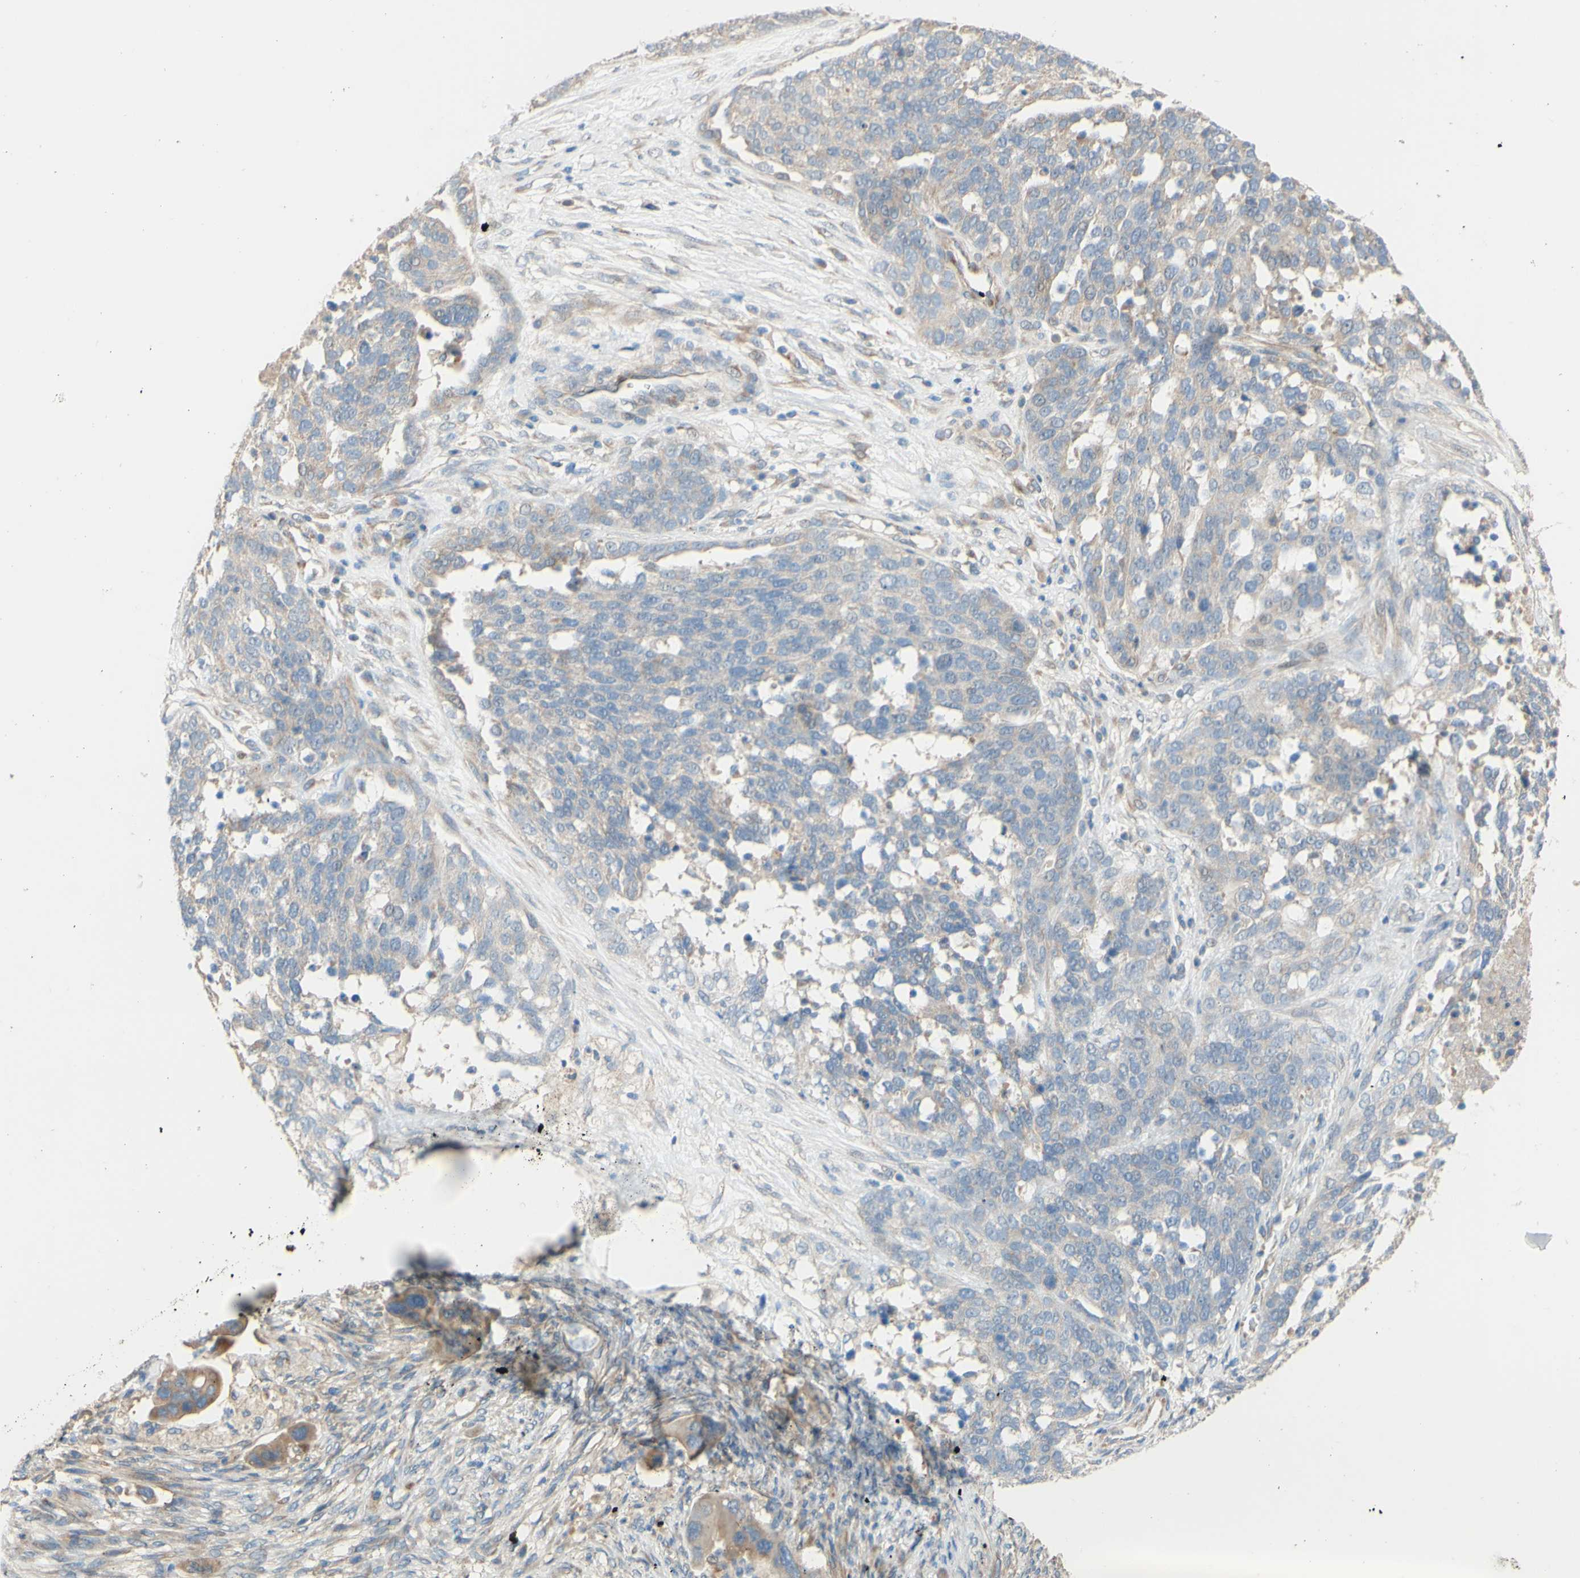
{"staining": {"intensity": "negative", "quantity": "none", "location": "none"}, "tissue": "ovarian cancer", "cell_type": "Tumor cells", "image_type": "cancer", "snomed": [{"axis": "morphology", "description": "Cystadenocarcinoma, serous, NOS"}, {"axis": "topography", "description": "Ovary"}], "caption": "Immunohistochemistry image of neoplastic tissue: ovarian cancer stained with DAB shows no significant protein expression in tumor cells.", "gene": "DKK3", "patient": {"sex": "female", "age": 44}}